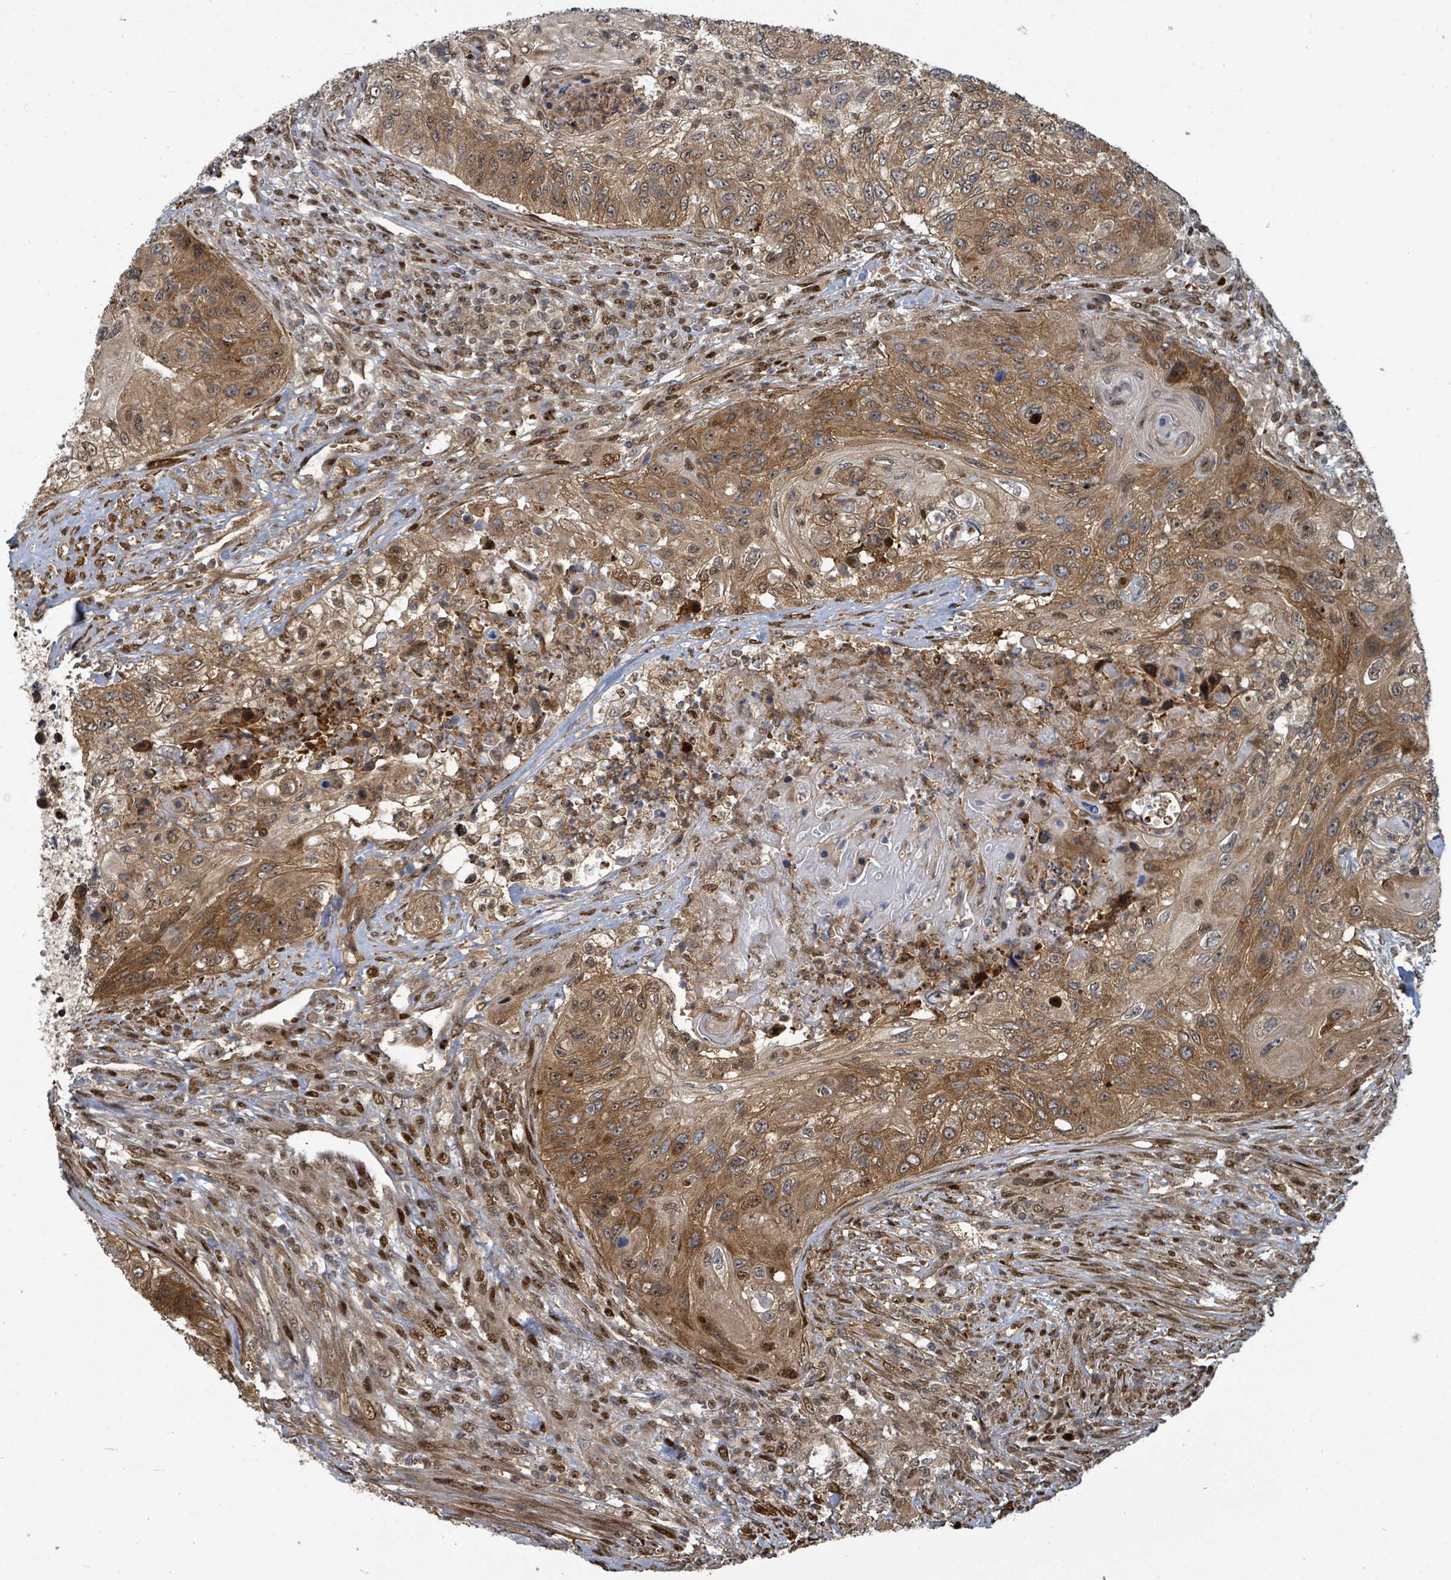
{"staining": {"intensity": "moderate", "quantity": ">75%", "location": "cytoplasmic/membranous,nuclear"}, "tissue": "urothelial cancer", "cell_type": "Tumor cells", "image_type": "cancer", "snomed": [{"axis": "morphology", "description": "Urothelial carcinoma, High grade"}, {"axis": "topography", "description": "Urinary bladder"}], "caption": "Urothelial cancer was stained to show a protein in brown. There is medium levels of moderate cytoplasmic/membranous and nuclear positivity in about >75% of tumor cells.", "gene": "TRDMT1", "patient": {"sex": "female", "age": 60}}